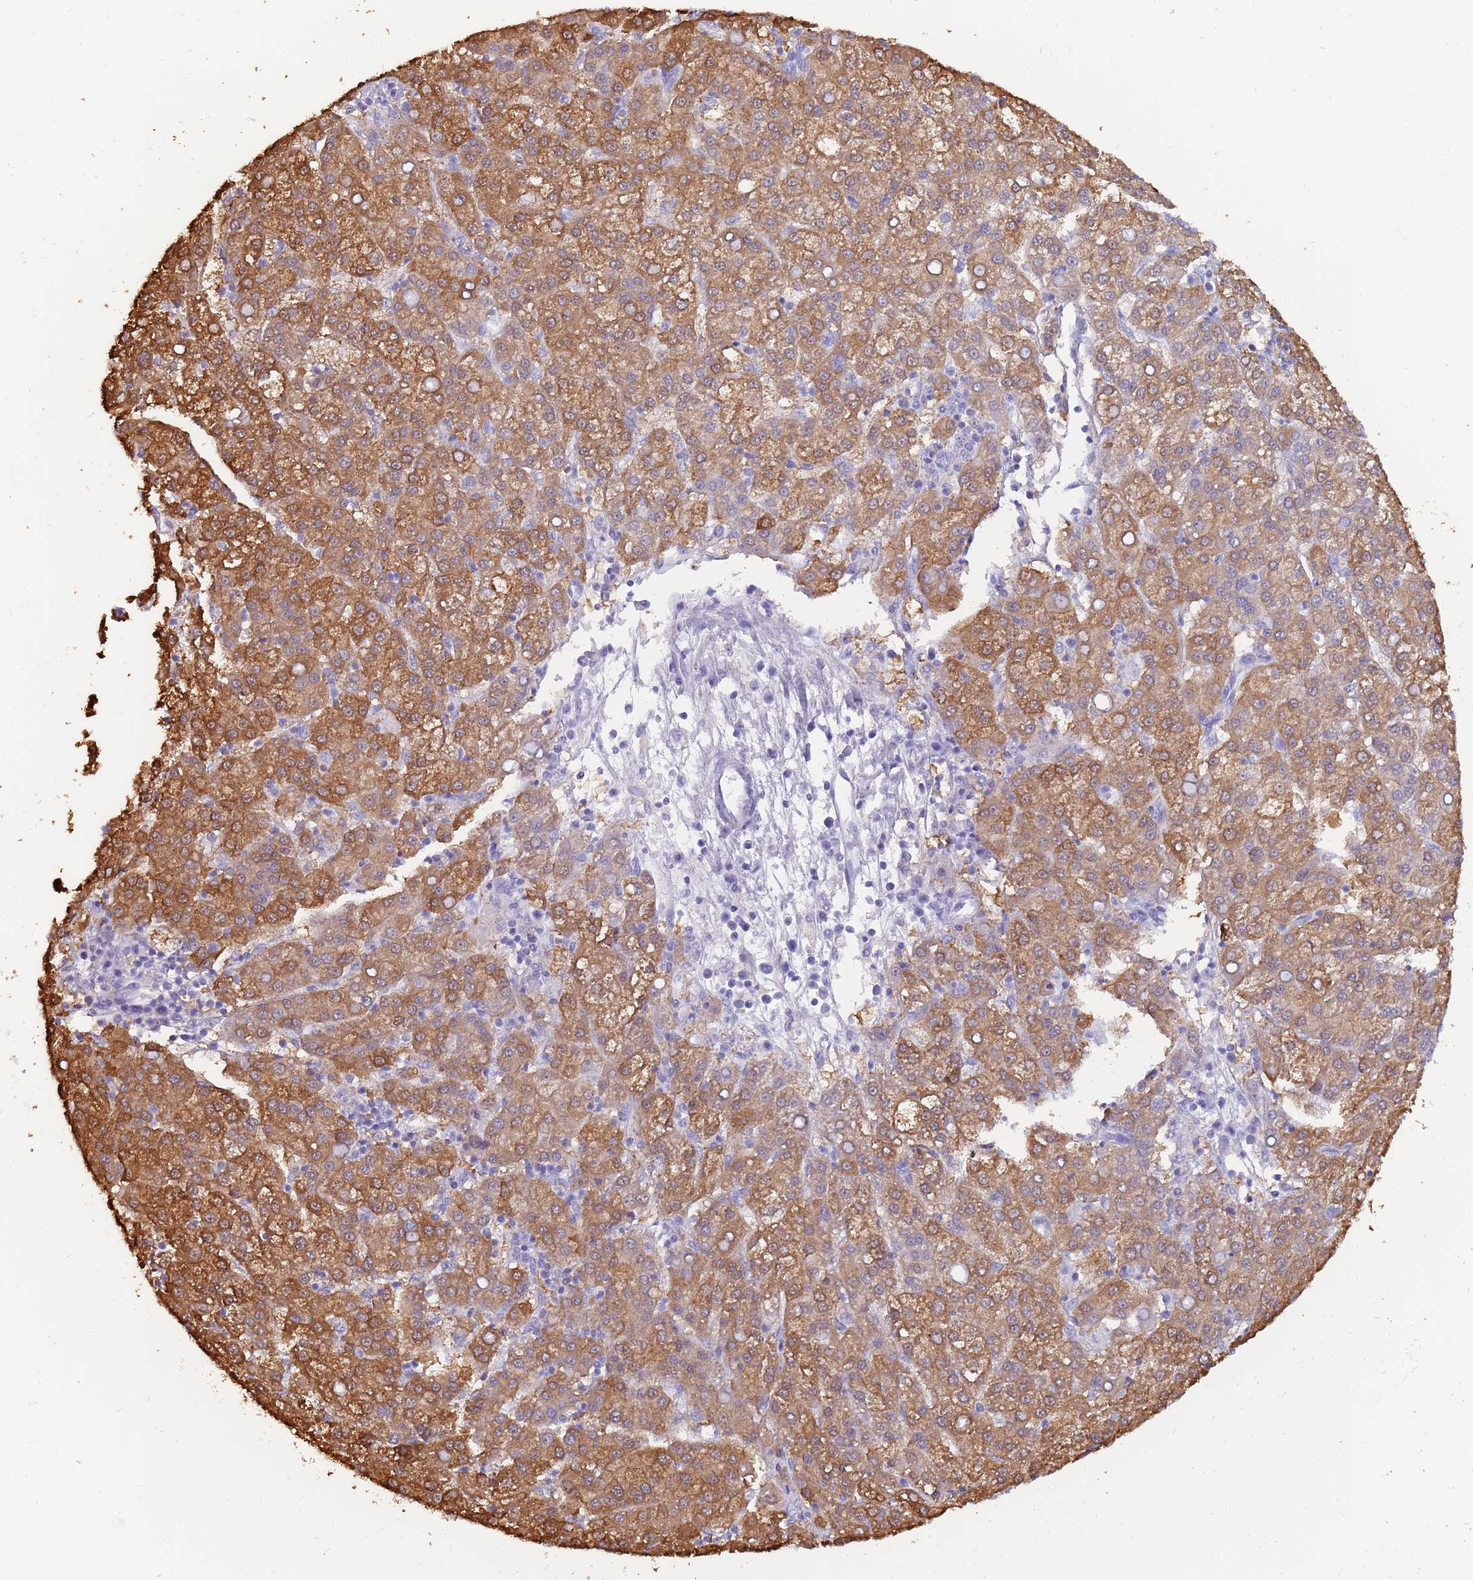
{"staining": {"intensity": "moderate", "quantity": ">75%", "location": "cytoplasmic/membranous"}, "tissue": "liver cancer", "cell_type": "Tumor cells", "image_type": "cancer", "snomed": [{"axis": "morphology", "description": "Carcinoma, Hepatocellular, NOS"}, {"axis": "topography", "description": "Liver"}], "caption": "Immunohistochemical staining of liver cancer (hepatocellular carcinoma) shows medium levels of moderate cytoplasmic/membranous staining in approximately >75% of tumor cells.", "gene": "NBPF3", "patient": {"sex": "female", "age": 58}}